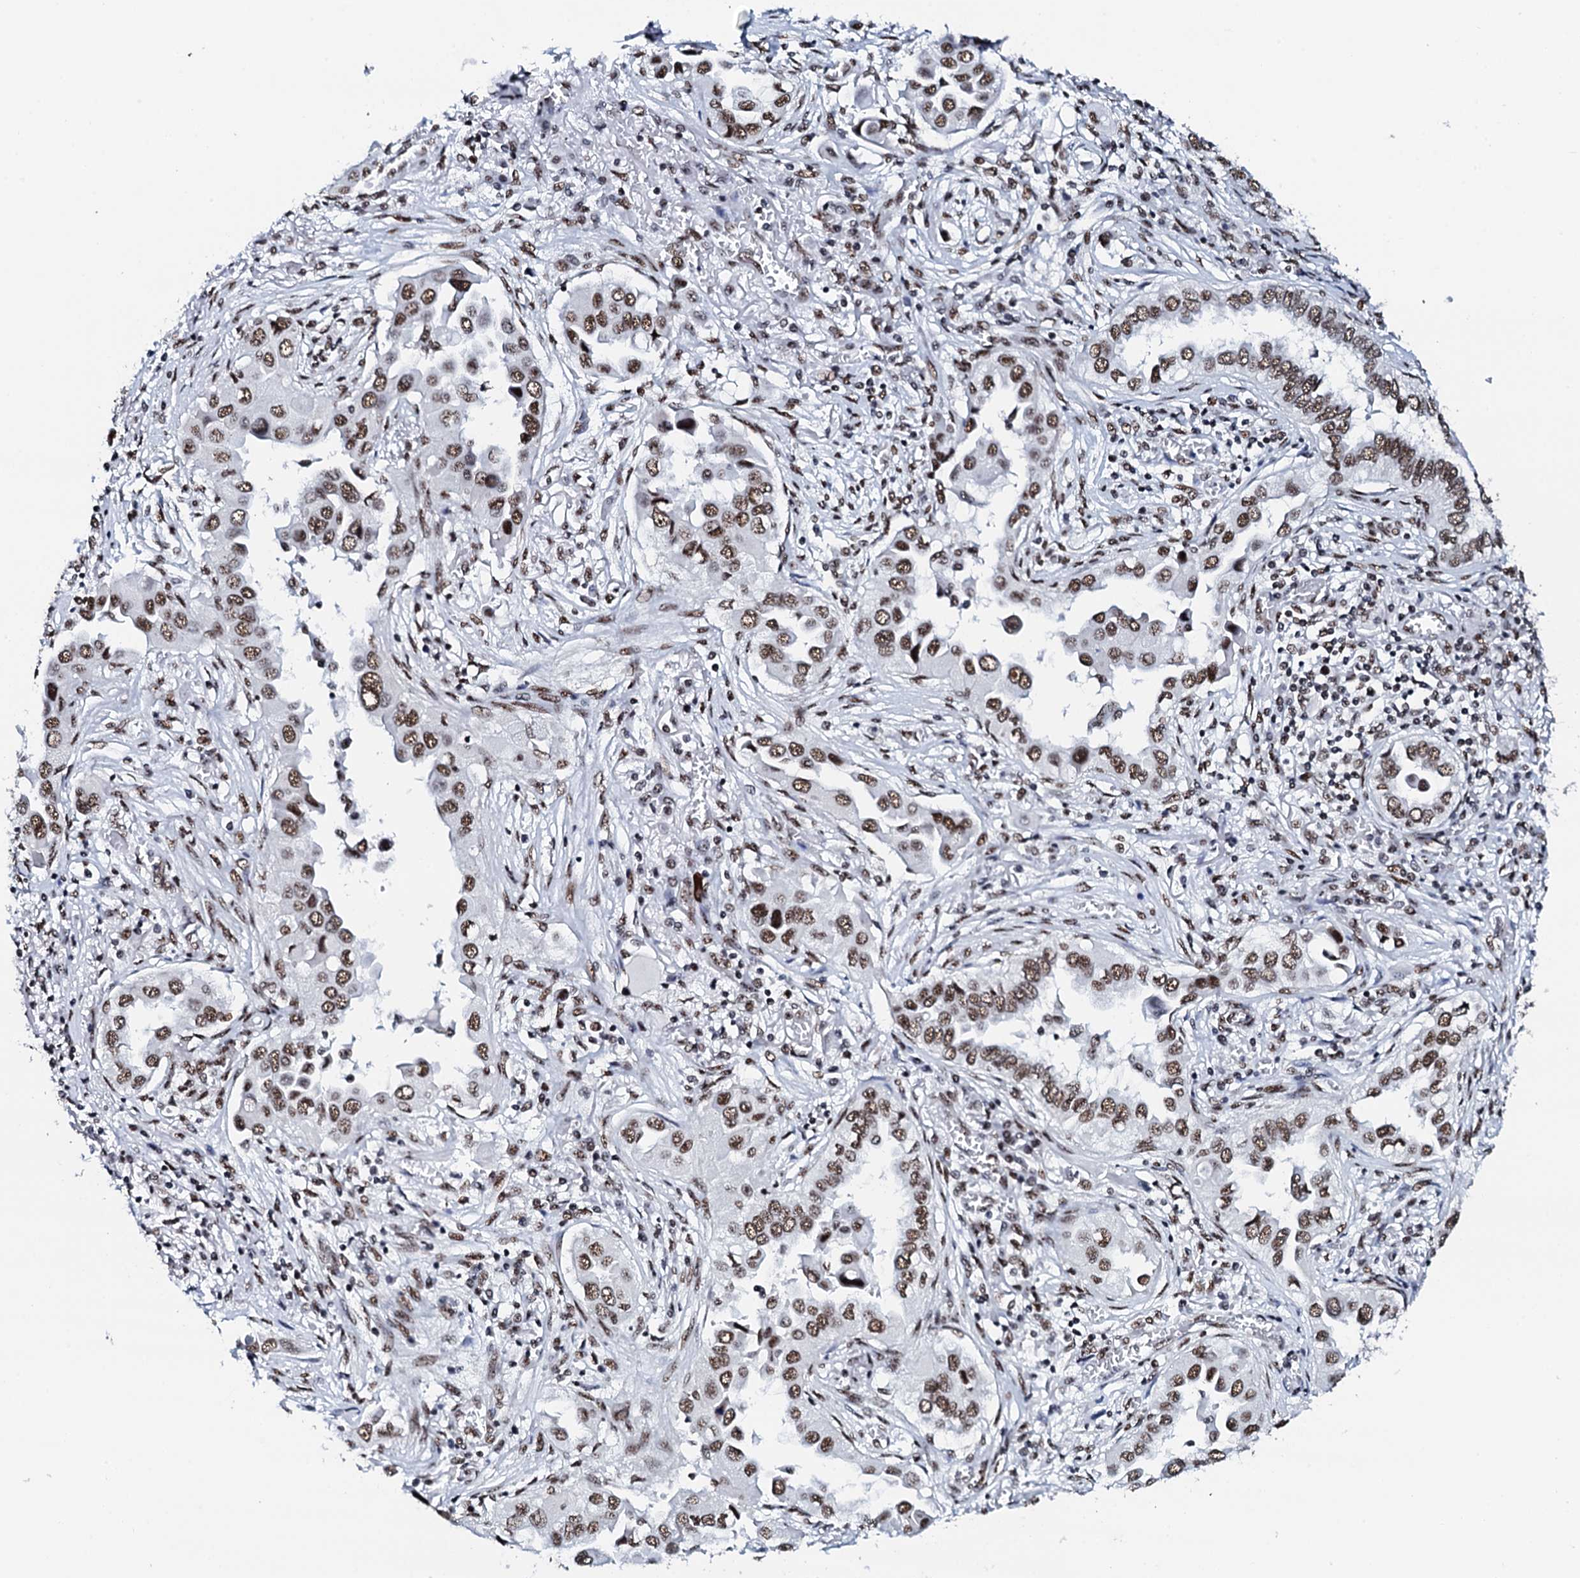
{"staining": {"intensity": "moderate", "quantity": ">75%", "location": "nuclear"}, "tissue": "lung cancer", "cell_type": "Tumor cells", "image_type": "cancer", "snomed": [{"axis": "morphology", "description": "Adenocarcinoma, NOS"}, {"axis": "topography", "description": "Lung"}], "caption": "An immunohistochemistry histopathology image of tumor tissue is shown. Protein staining in brown highlights moderate nuclear positivity in lung adenocarcinoma within tumor cells.", "gene": "NKAPD1", "patient": {"sex": "female", "age": 76}}